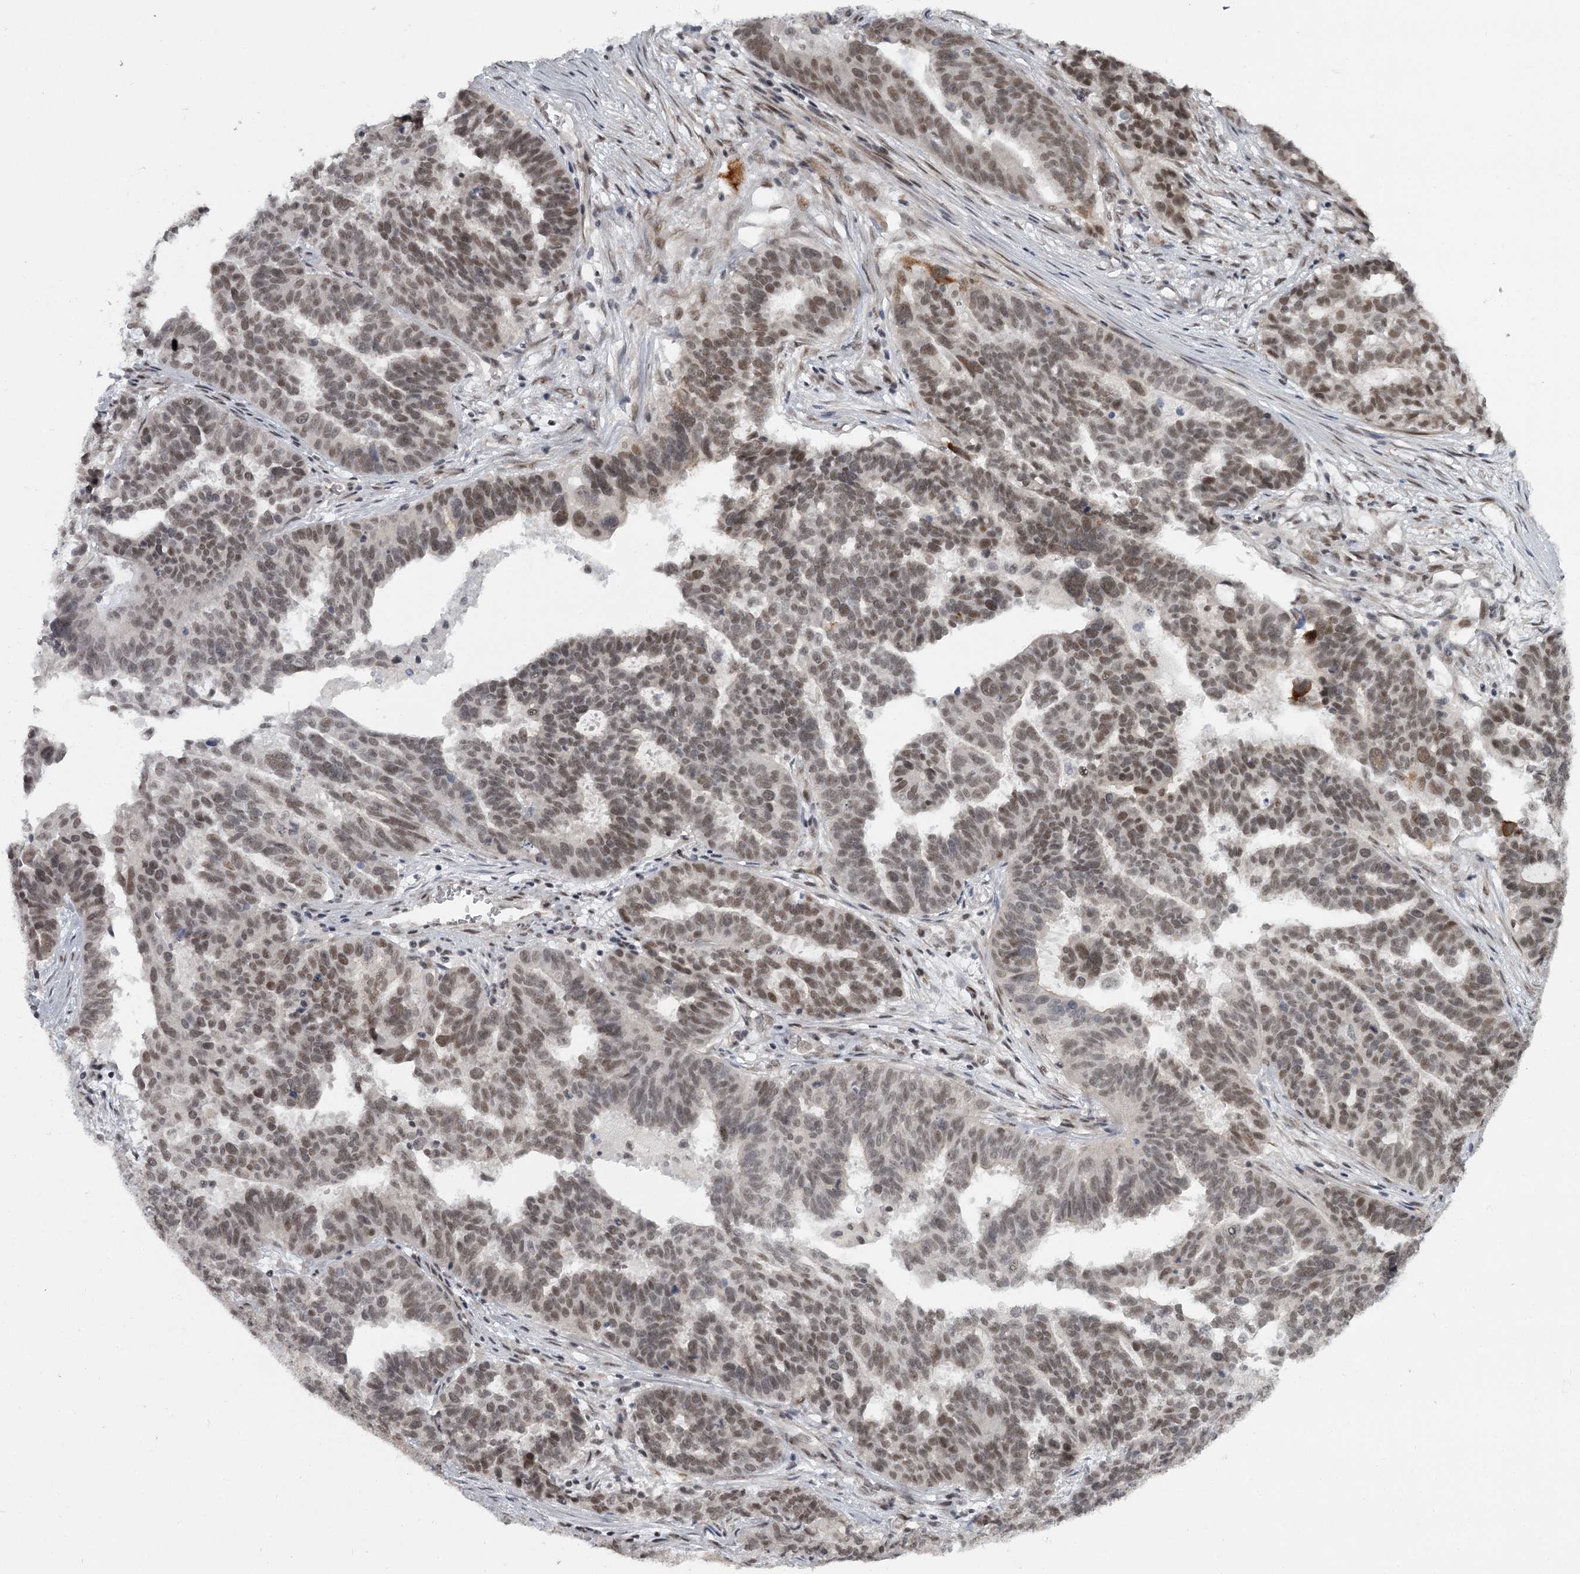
{"staining": {"intensity": "moderate", "quantity": ">75%", "location": "nuclear"}, "tissue": "ovarian cancer", "cell_type": "Tumor cells", "image_type": "cancer", "snomed": [{"axis": "morphology", "description": "Cystadenocarcinoma, serous, NOS"}, {"axis": "topography", "description": "Ovary"}], "caption": "A histopathology image of human ovarian cancer stained for a protein displays moderate nuclear brown staining in tumor cells. Ihc stains the protein of interest in brown and the nuclei are stained blue.", "gene": "FAM13C", "patient": {"sex": "female", "age": 59}}